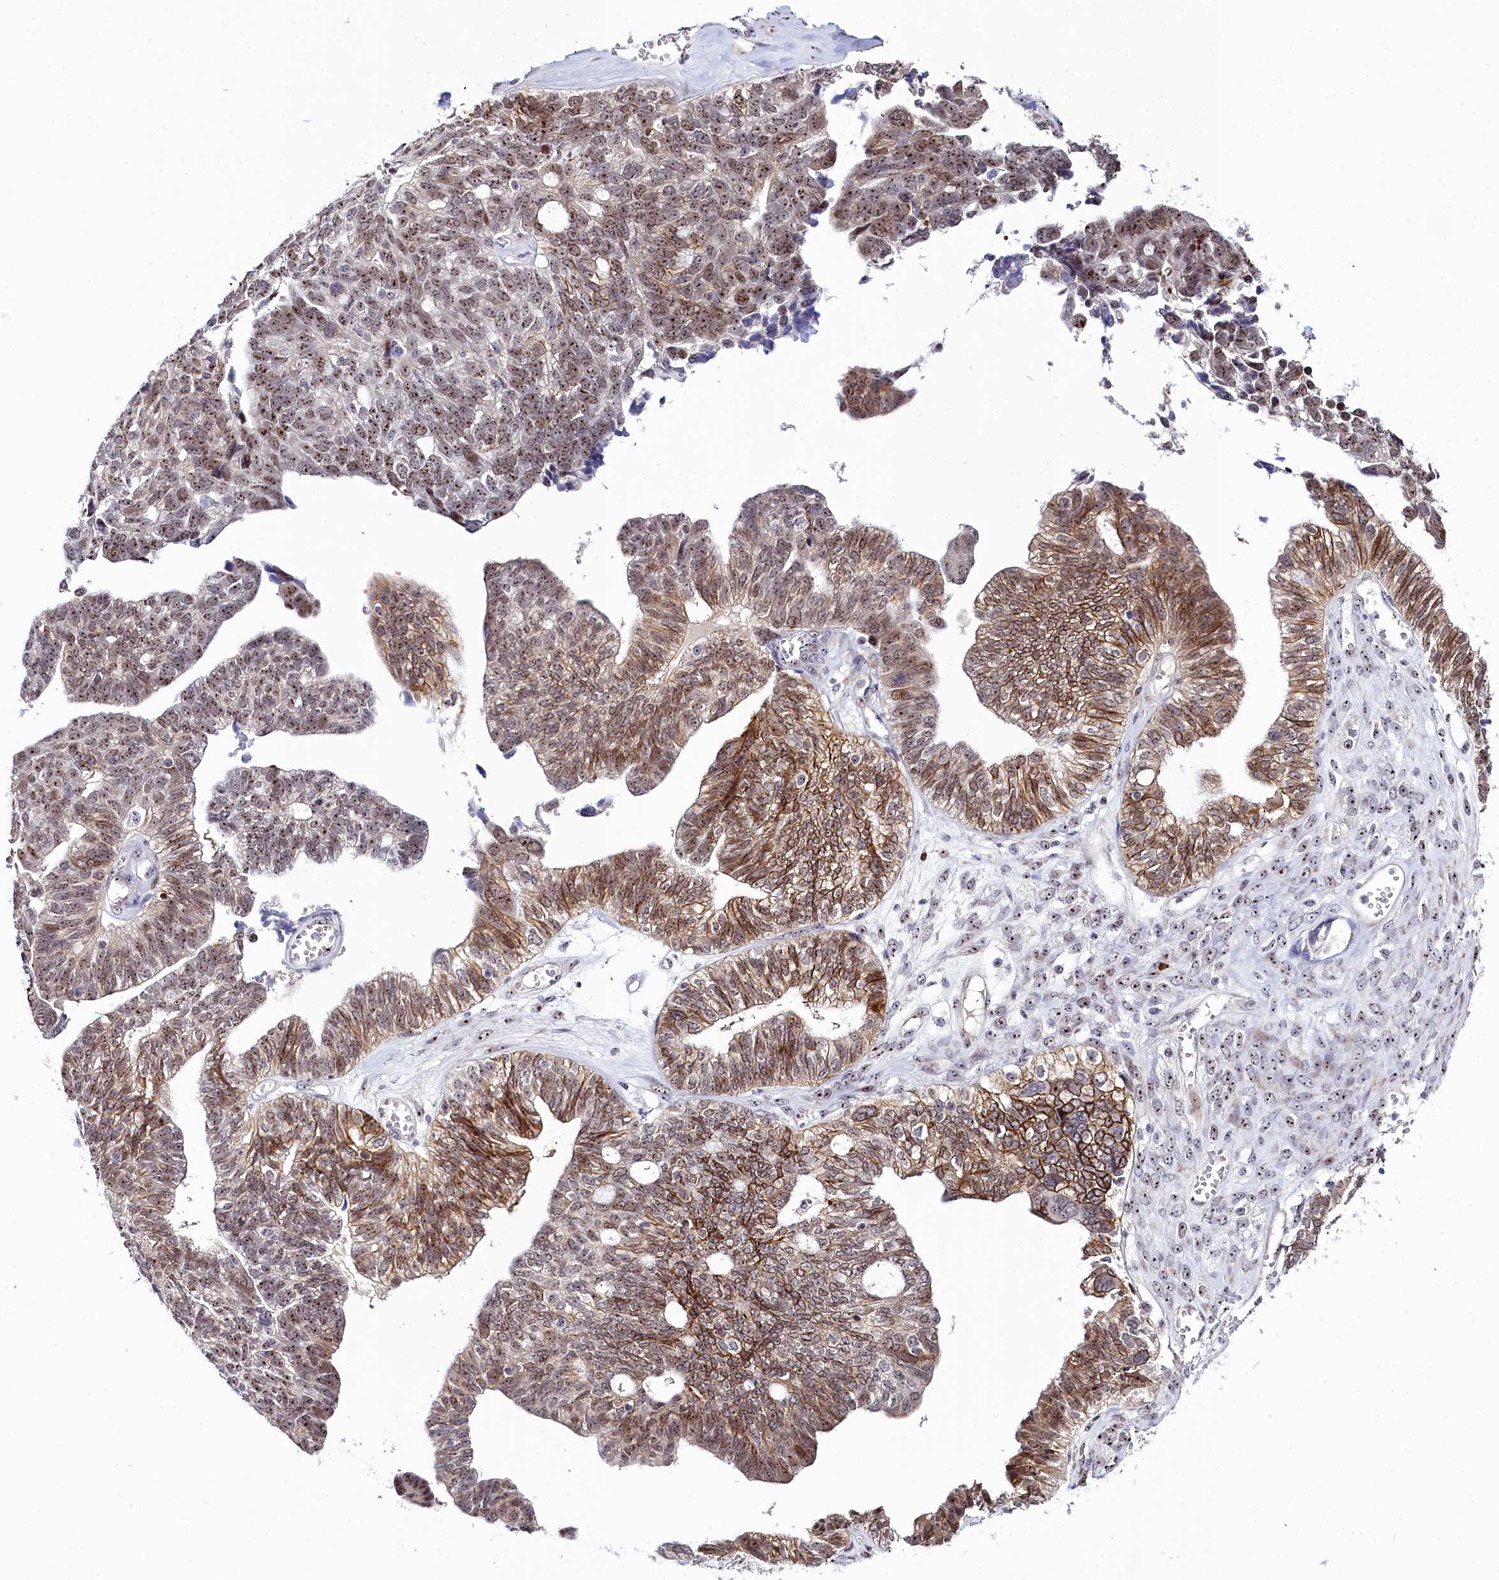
{"staining": {"intensity": "moderate", "quantity": ">75%", "location": "cytoplasmic/membranous,nuclear"}, "tissue": "ovarian cancer", "cell_type": "Tumor cells", "image_type": "cancer", "snomed": [{"axis": "morphology", "description": "Cystadenocarcinoma, serous, NOS"}, {"axis": "topography", "description": "Ovary"}], "caption": "This photomicrograph displays ovarian cancer stained with immunohistochemistry to label a protein in brown. The cytoplasmic/membranous and nuclear of tumor cells show moderate positivity for the protein. Nuclei are counter-stained blue.", "gene": "TCOF1", "patient": {"sex": "female", "age": 79}}